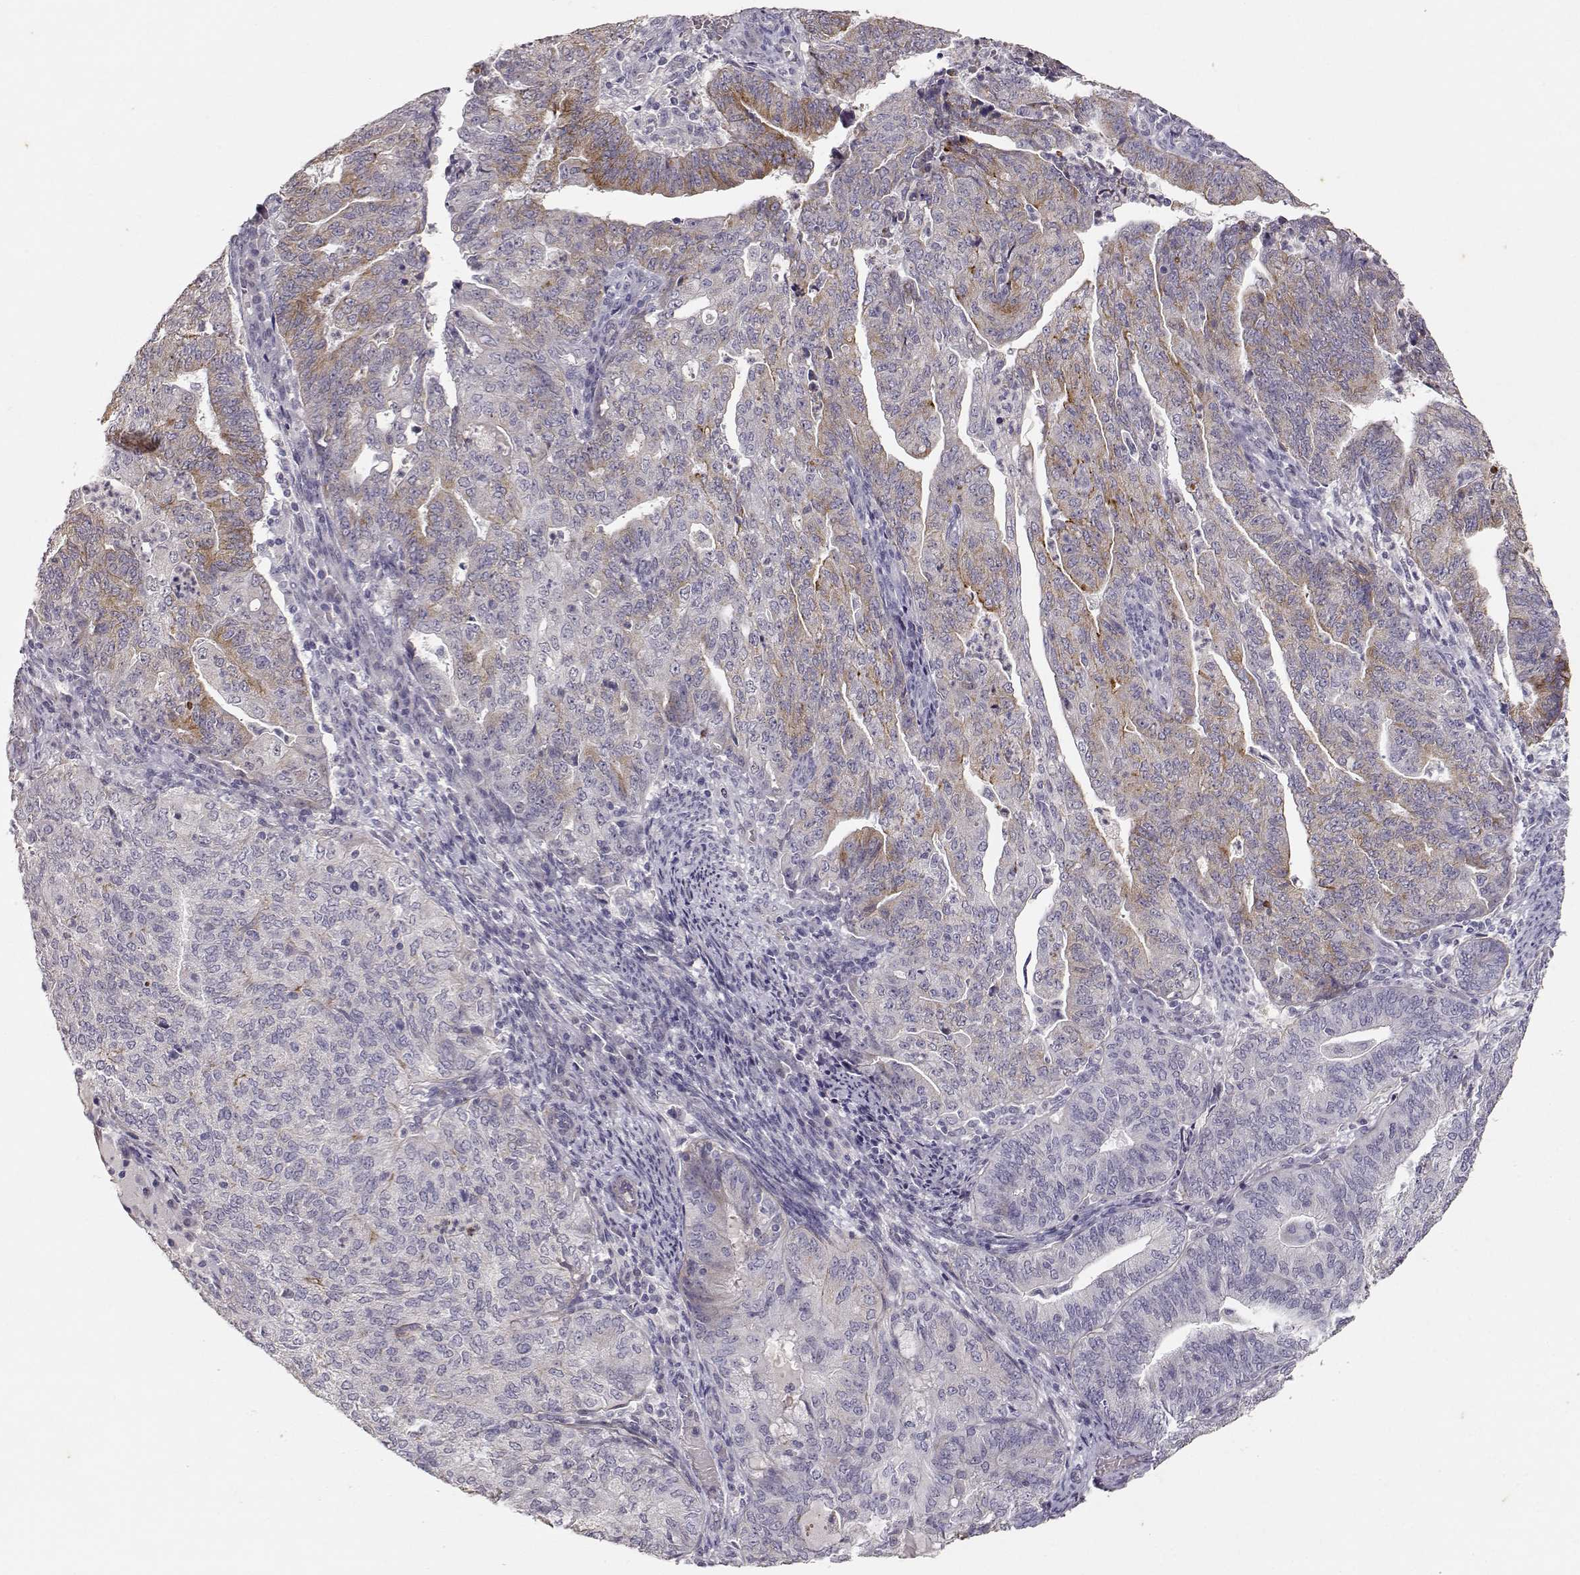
{"staining": {"intensity": "negative", "quantity": "none", "location": "none"}, "tissue": "endometrial cancer", "cell_type": "Tumor cells", "image_type": "cancer", "snomed": [{"axis": "morphology", "description": "Adenocarcinoma, NOS"}, {"axis": "topography", "description": "Endometrium"}], "caption": "A micrograph of endometrial cancer (adenocarcinoma) stained for a protein reveals no brown staining in tumor cells. The staining was performed using DAB (3,3'-diaminobenzidine) to visualize the protein expression in brown, while the nuclei were stained in blue with hematoxylin (Magnification: 20x).", "gene": "LAMA5", "patient": {"sex": "female", "age": 82}}